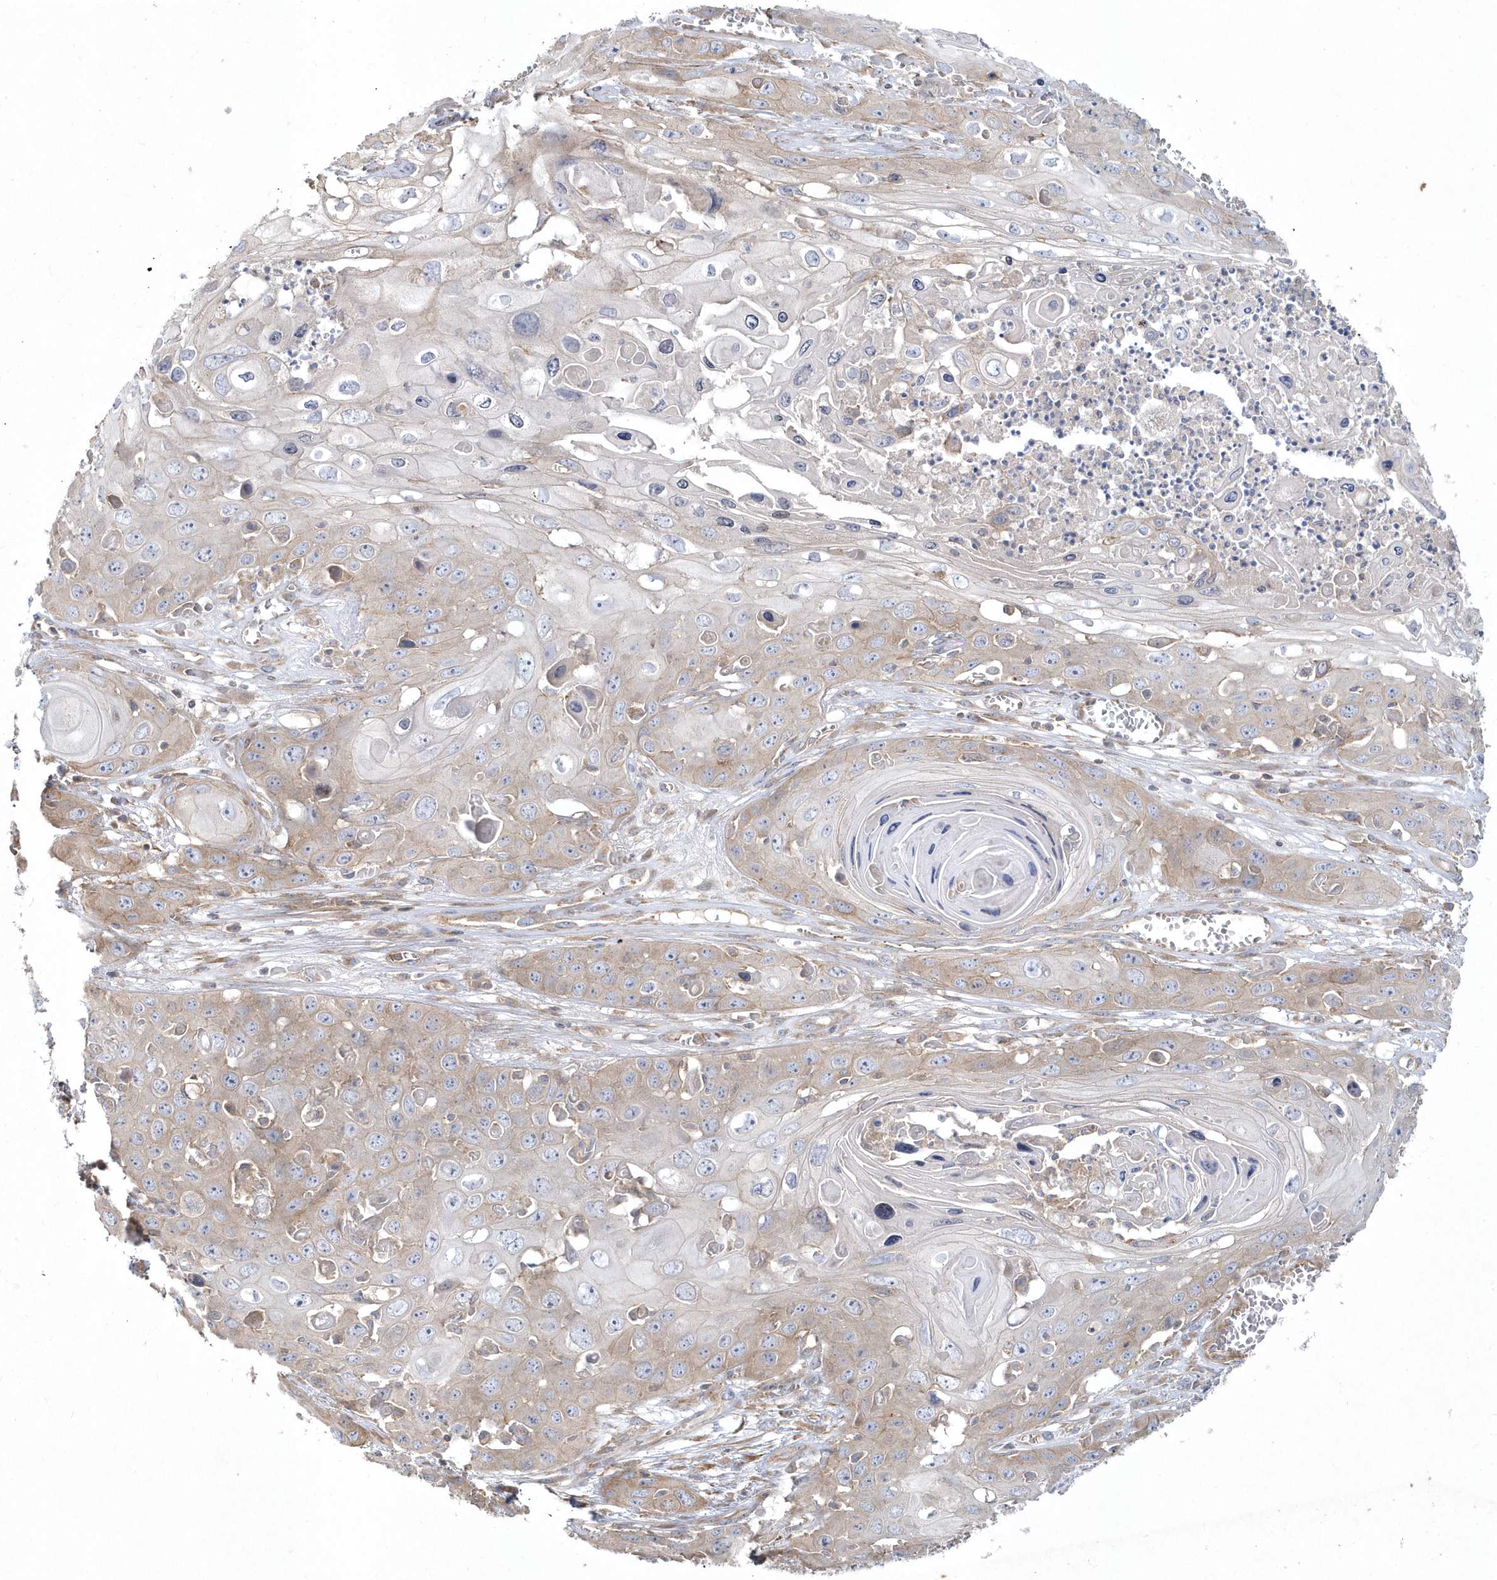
{"staining": {"intensity": "weak", "quantity": "25%-75%", "location": "cytoplasmic/membranous"}, "tissue": "skin cancer", "cell_type": "Tumor cells", "image_type": "cancer", "snomed": [{"axis": "morphology", "description": "Squamous cell carcinoma, NOS"}, {"axis": "topography", "description": "Skin"}], "caption": "Skin squamous cell carcinoma was stained to show a protein in brown. There is low levels of weak cytoplasmic/membranous positivity in about 25%-75% of tumor cells. (DAB (3,3'-diaminobenzidine) IHC, brown staining for protein, blue staining for nuclei).", "gene": "LEXM", "patient": {"sex": "male", "age": 55}}